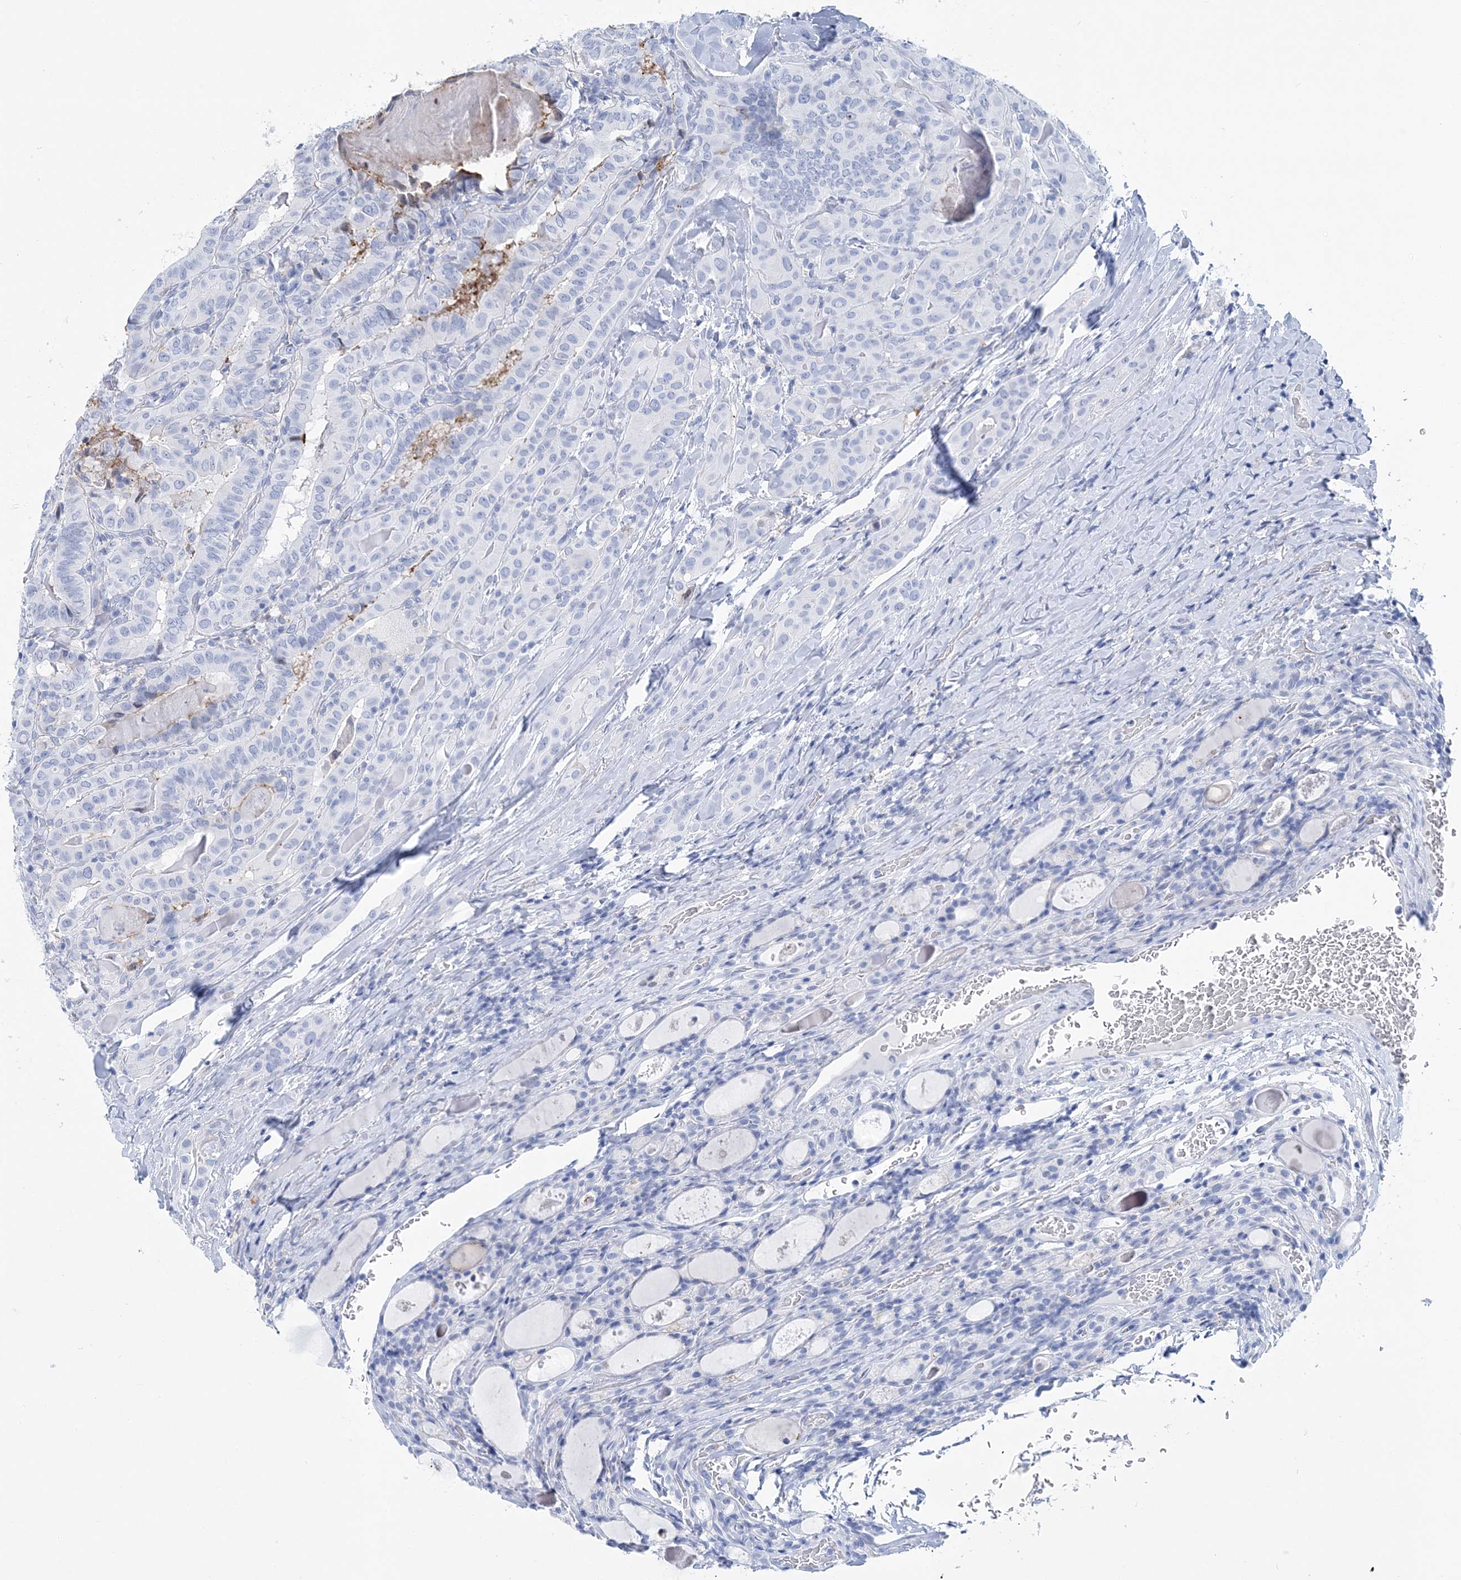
{"staining": {"intensity": "negative", "quantity": "none", "location": "none"}, "tissue": "thyroid cancer", "cell_type": "Tumor cells", "image_type": "cancer", "snomed": [{"axis": "morphology", "description": "Papillary adenocarcinoma, NOS"}, {"axis": "topography", "description": "Thyroid gland"}], "caption": "The immunohistochemistry (IHC) histopathology image has no significant expression in tumor cells of thyroid cancer (papillary adenocarcinoma) tissue. The staining was performed using DAB to visualize the protein expression in brown, while the nuclei were stained in blue with hematoxylin (Magnification: 20x).", "gene": "NKX6-1", "patient": {"sex": "female", "age": 72}}